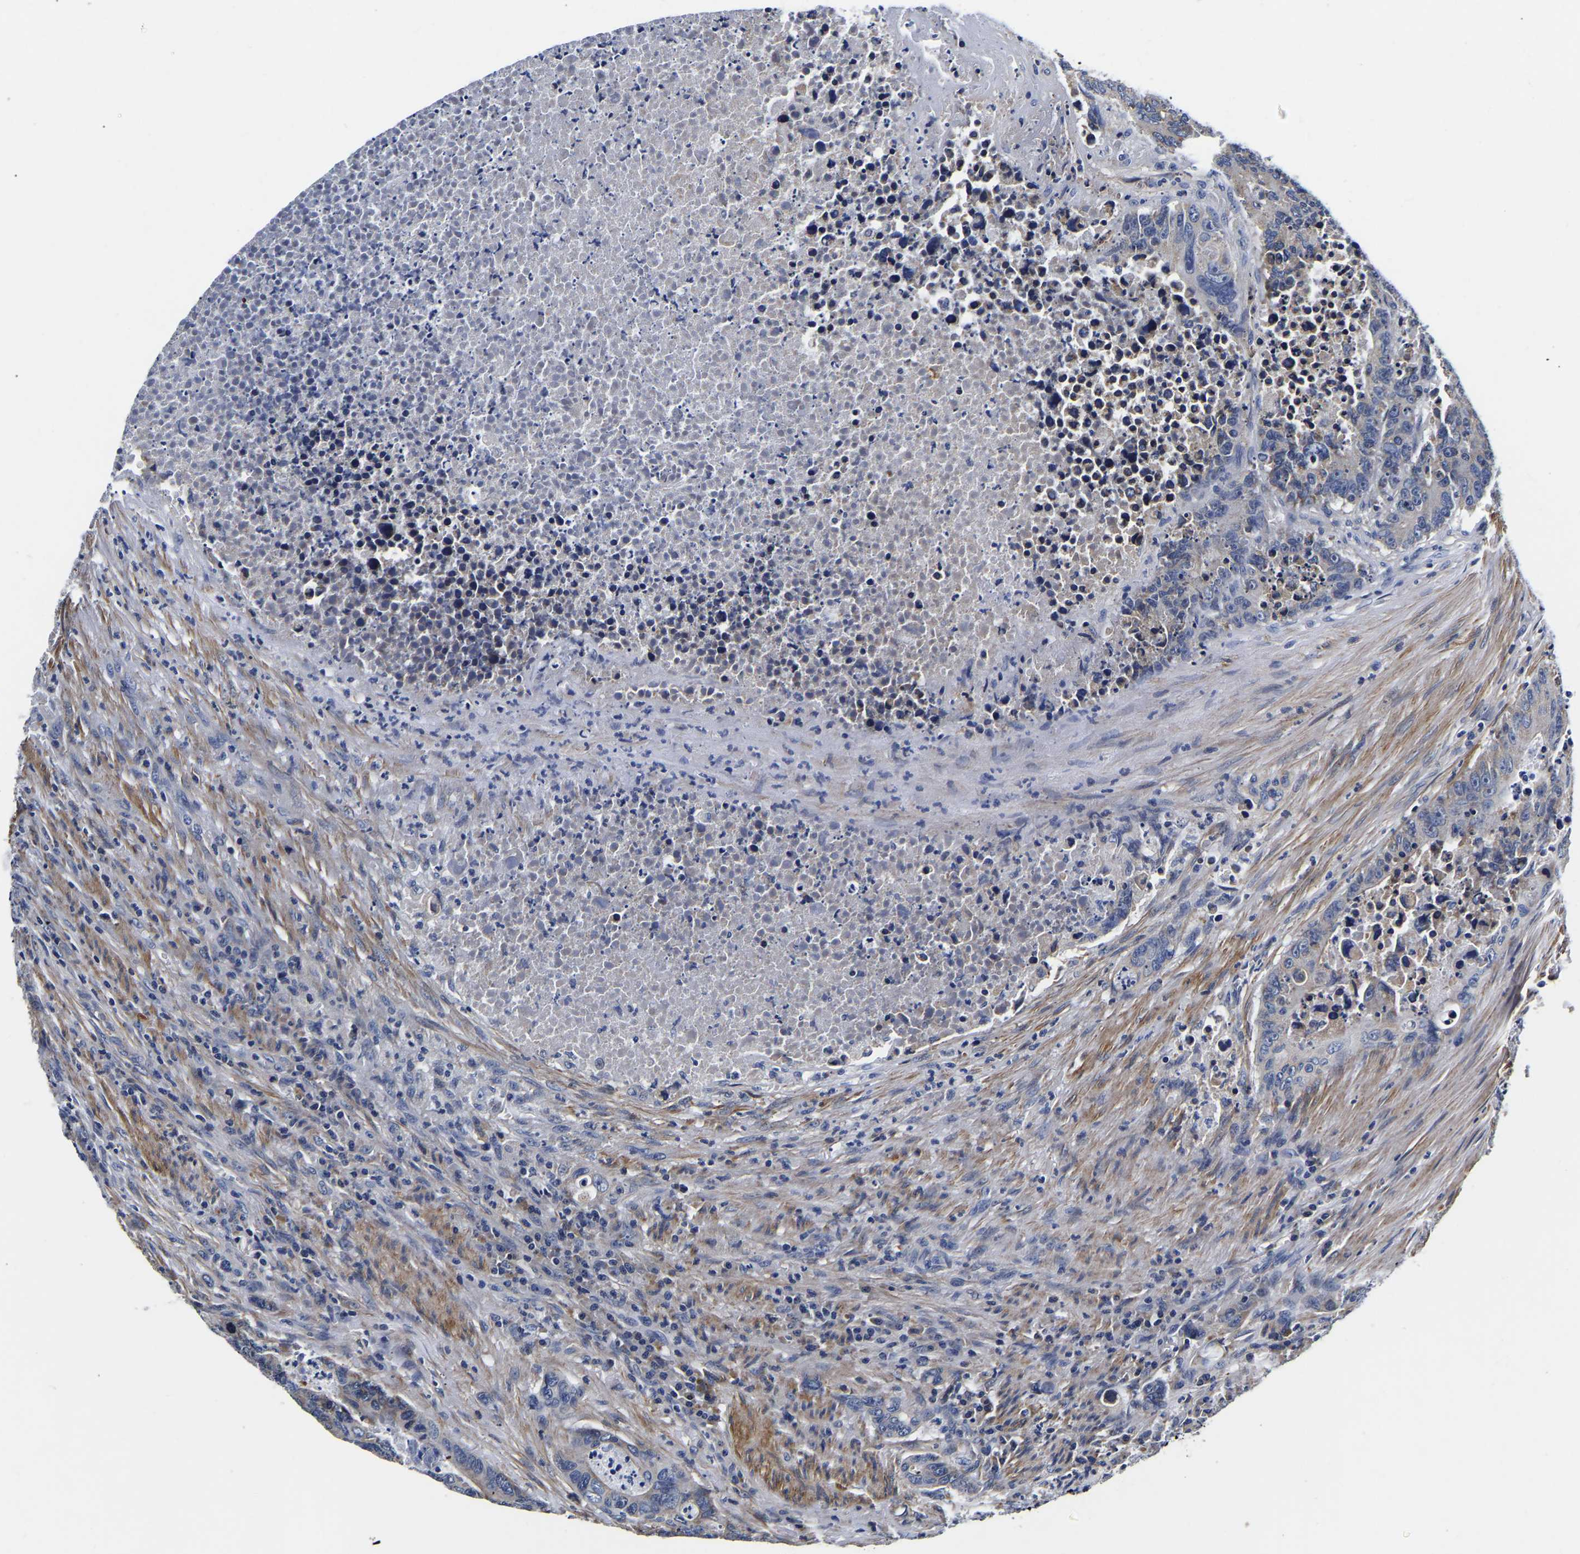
{"staining": {"intensity": "moderate", "quantity": ">75%", "location": "cytoplasmic/membranous"}, "tissue": "colorectal cancer", "cell_type": "Tumor cells", "image_type": "cancer", "snomed": [{"axis": "morphology", "description": "Adenocarcinoma, NOS"}, {"axis": "topography", "description": "Colon"}], "caption": "Human colorectal cancer (adenocarcinoma) stained for a protein (brown) demonstrates moderate cytoplasmic/membranous positive positivity in about >75% of tumor cells.", "gene": "KCTD17", "patient": {"sex": "male", "age": 87}}